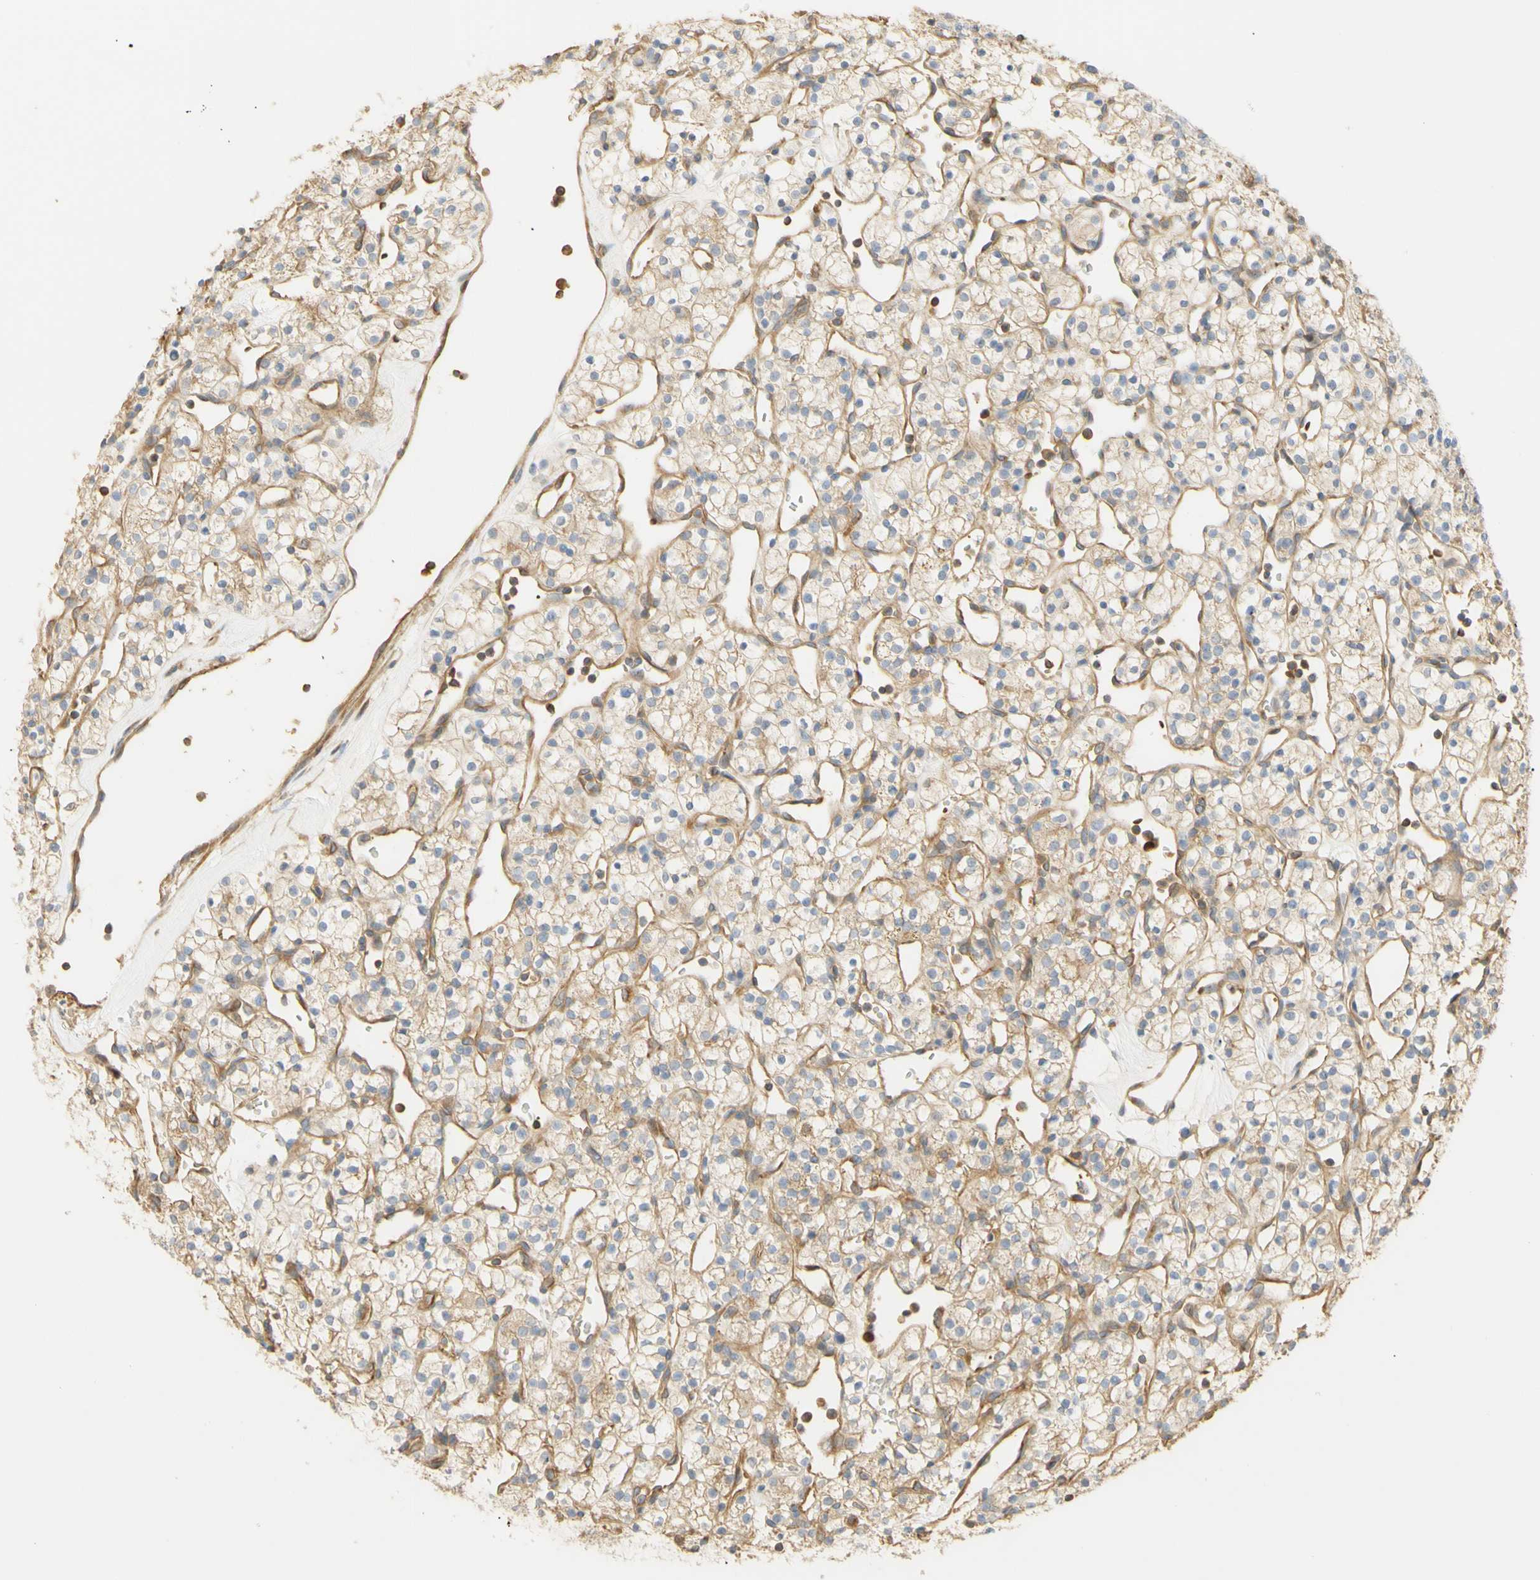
{"staining": {"intensity": "weak", "quantity": ">75%", "location": "cytoplasmic/membranous"}, "tissue": "renal cancer", "cell_type": "Tumor cells", "image_type": "cancer", "snomed": [{"axis": "morphology", "description": "Adenocarcinoma, NOS"}, {"axis": "topography", "description": "Kidney"}], "caption": "Adenocarcinoma (renal) was stained to show a protein in brown. There is low levels of weak cytoplasmic/membranous expression in about >75% of tumor cells.", "gene": "KCNE4", "patient": {"sex": "female", "age": 60}}